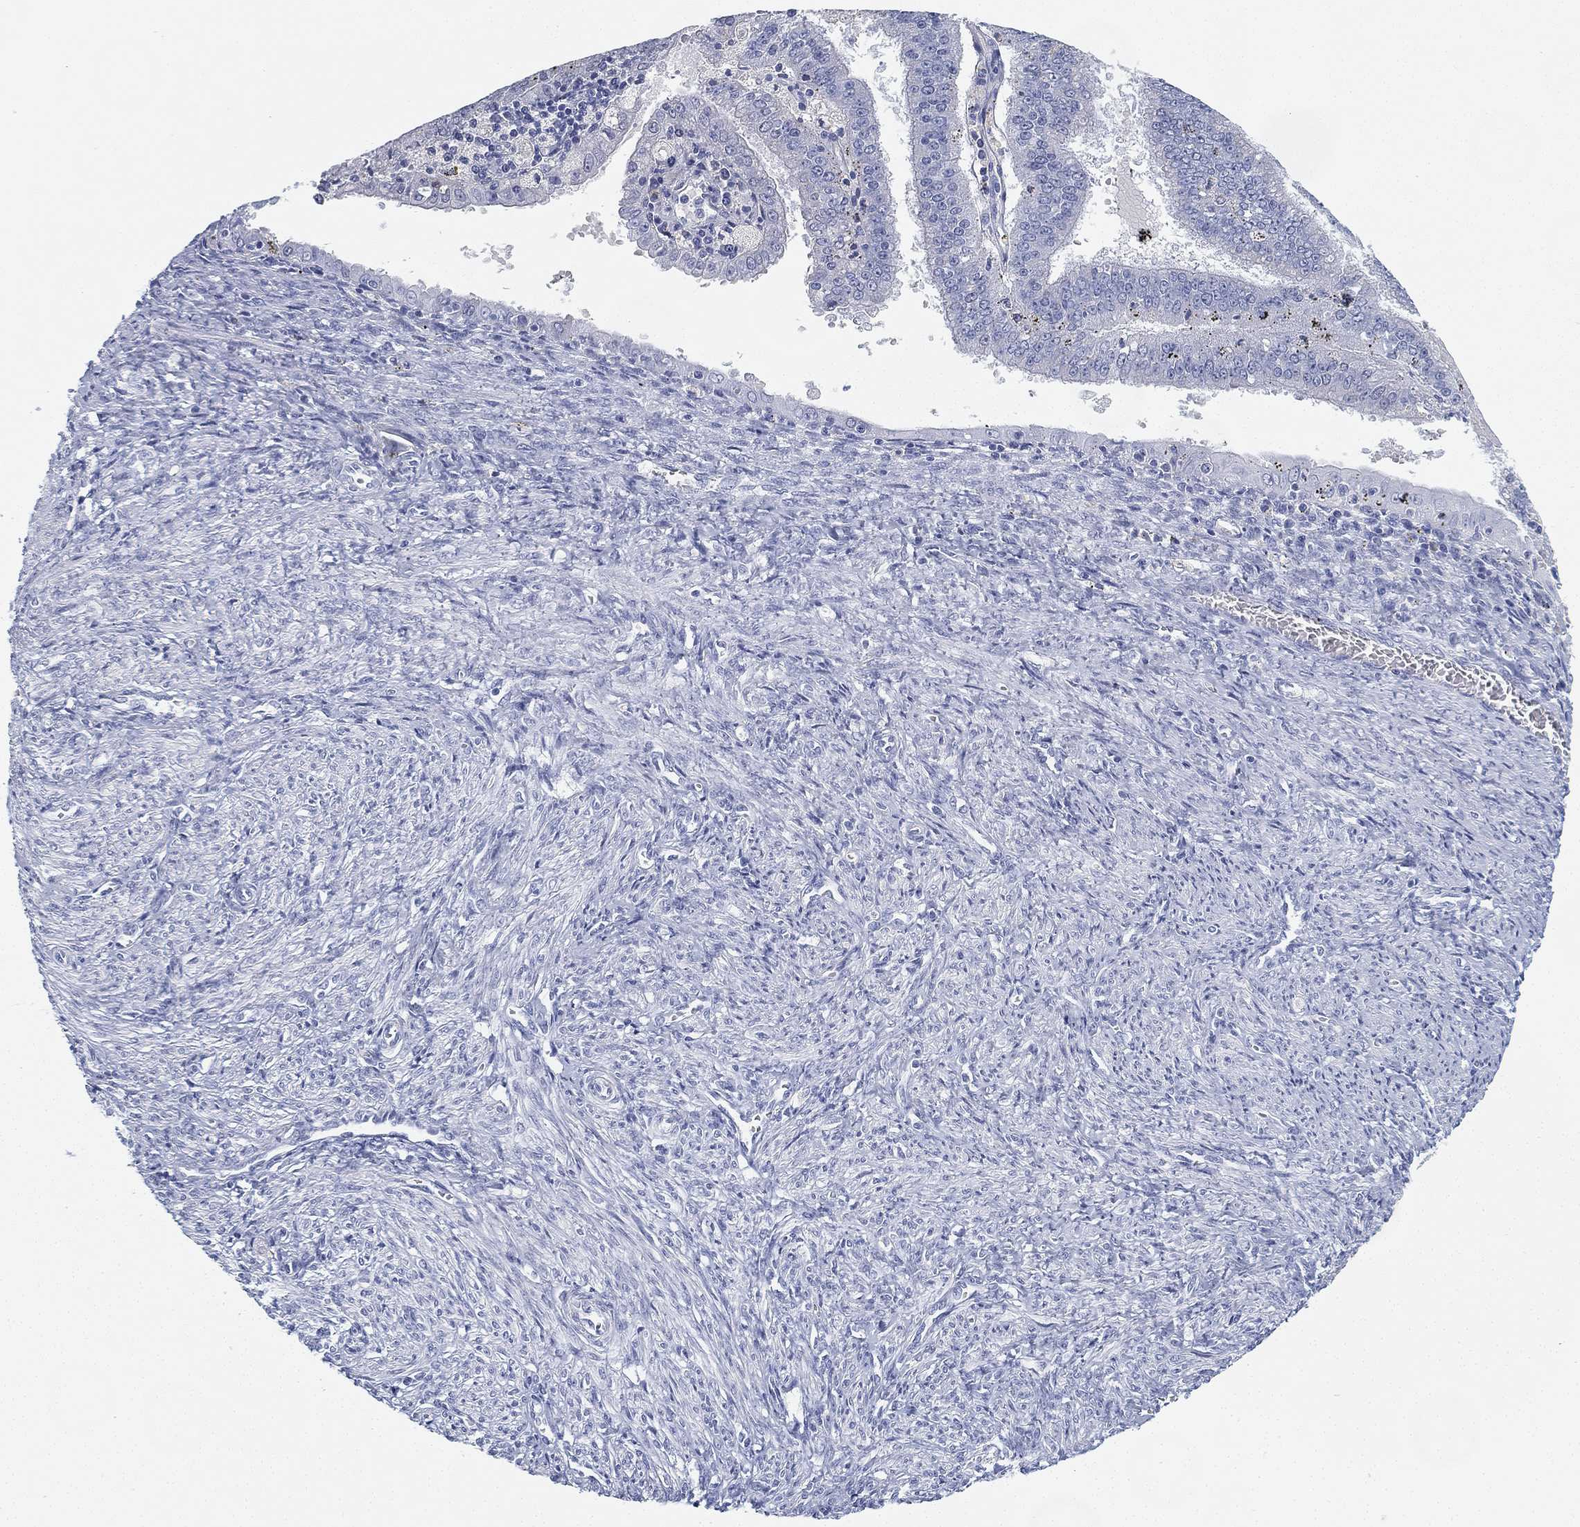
{"staining": {"intensity": "negative", "quantity": "none", "location": "none"}, "tissue": "endometrial cancer", "cell_type": "Tumor cells", "image_type": "cancer", "snomed": [{"axis": "morphology", "description": "Adenocarcinoma, NOS"}, {"axis": "topography", "description": "Endometrium"}], "caption": "DAB (3,3'-diaminobenzidine) immunohistochemical staining of endometrial cancer demonstrates no significant positivity in tumor cells.", "gene": "GPR61", "patient": {"sex": "female", "age": 66}}